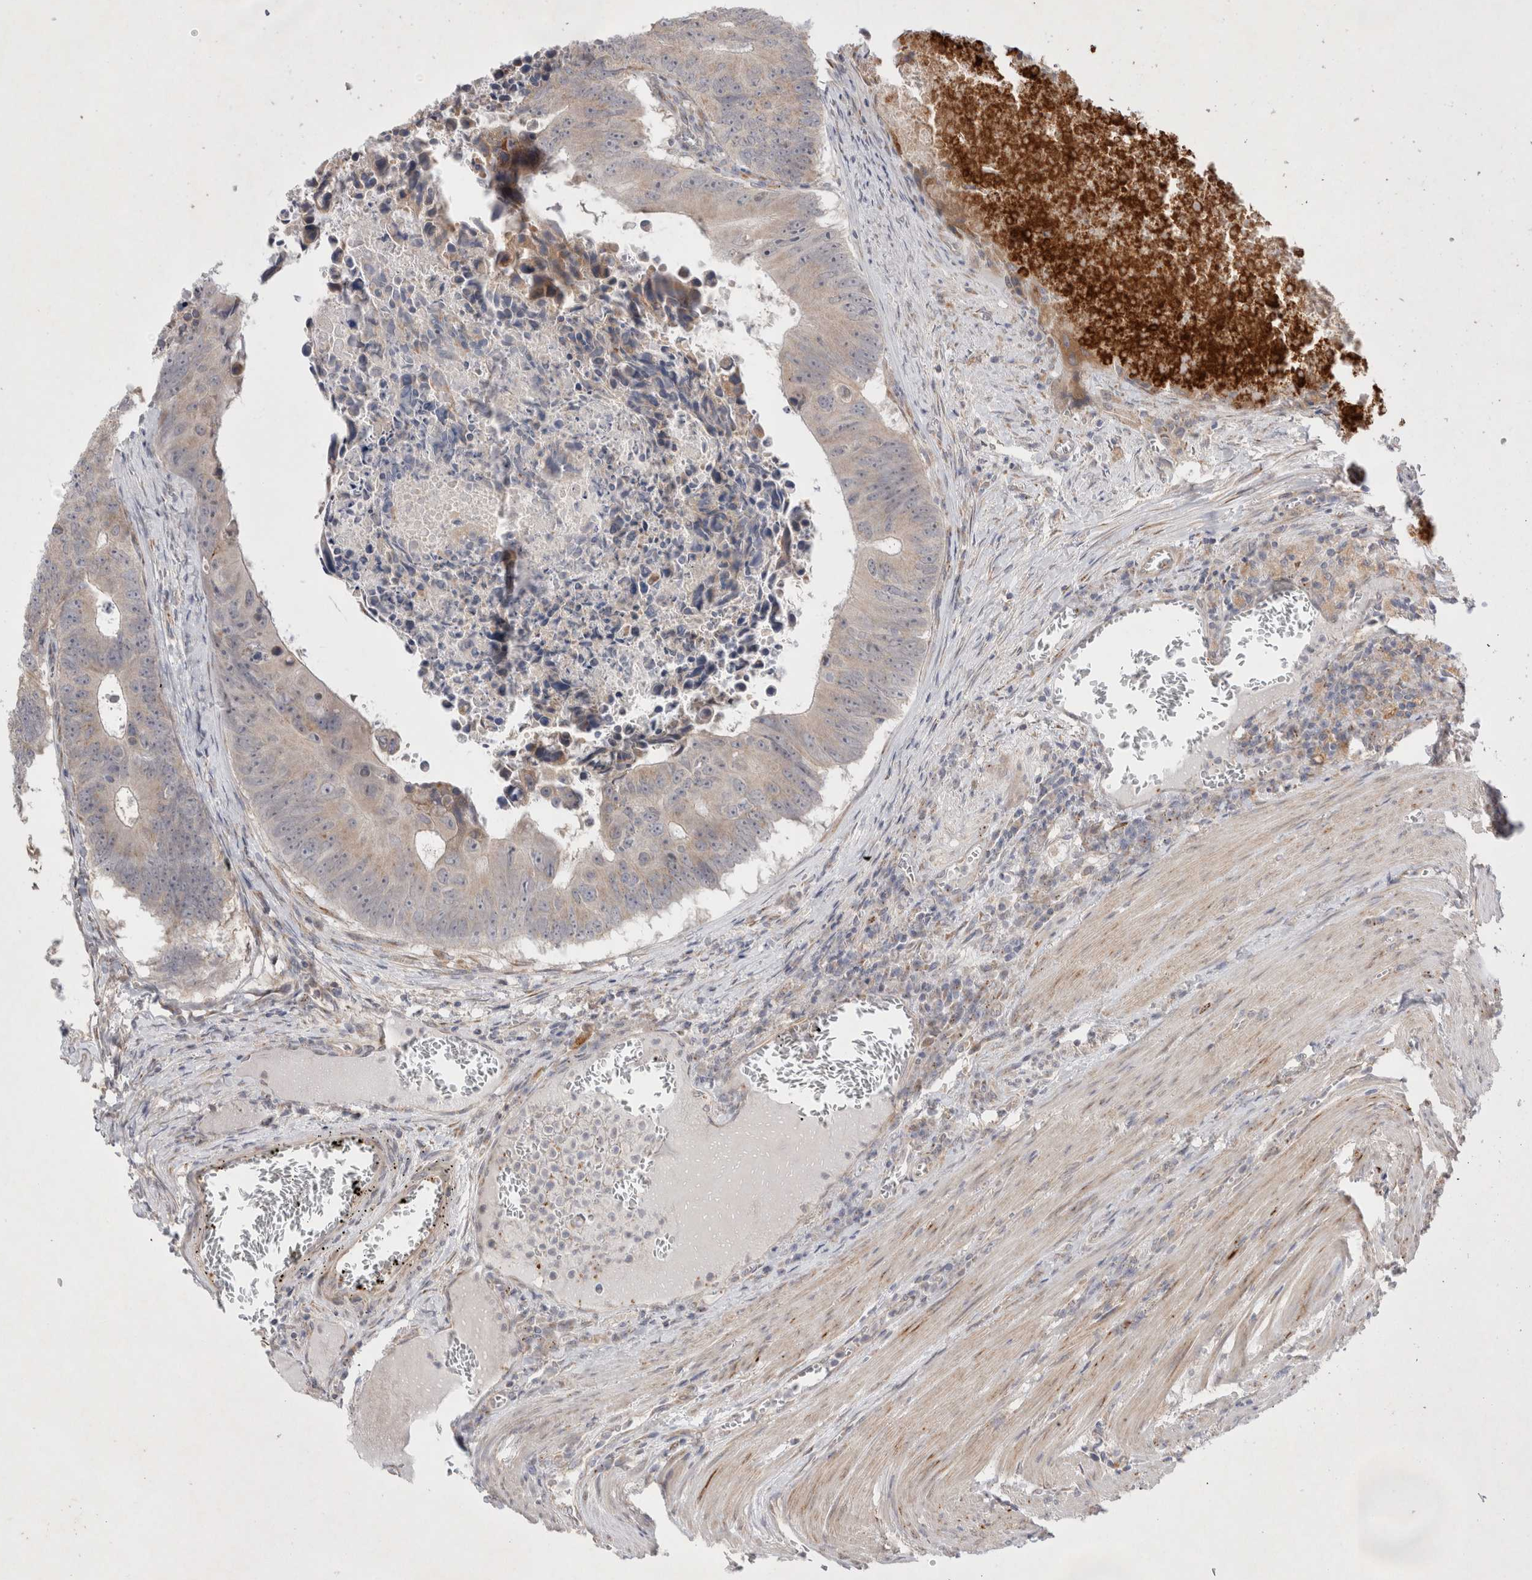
{"staining": {"intensity": "weak", "quantity": ">75%", "location": "cytoplasmic/membranous"}, "tissue": "colorectal cancer", "cell_type": "Tumor cells", "image_type": "cancer", "snomed": [{"axis": "morphology", "description": "Adenocarcinoma, NOS"}, {"axis": "topography", "description": "Colon"}], "caption": "DAB immunohistochemical staining of human colorectal cancer shows weak cytoplasmic/membranous protein positivity in approximately >75% of tumor cells.", "gene": "NPC1", "patient": {"sex": "male", "age": 87}}